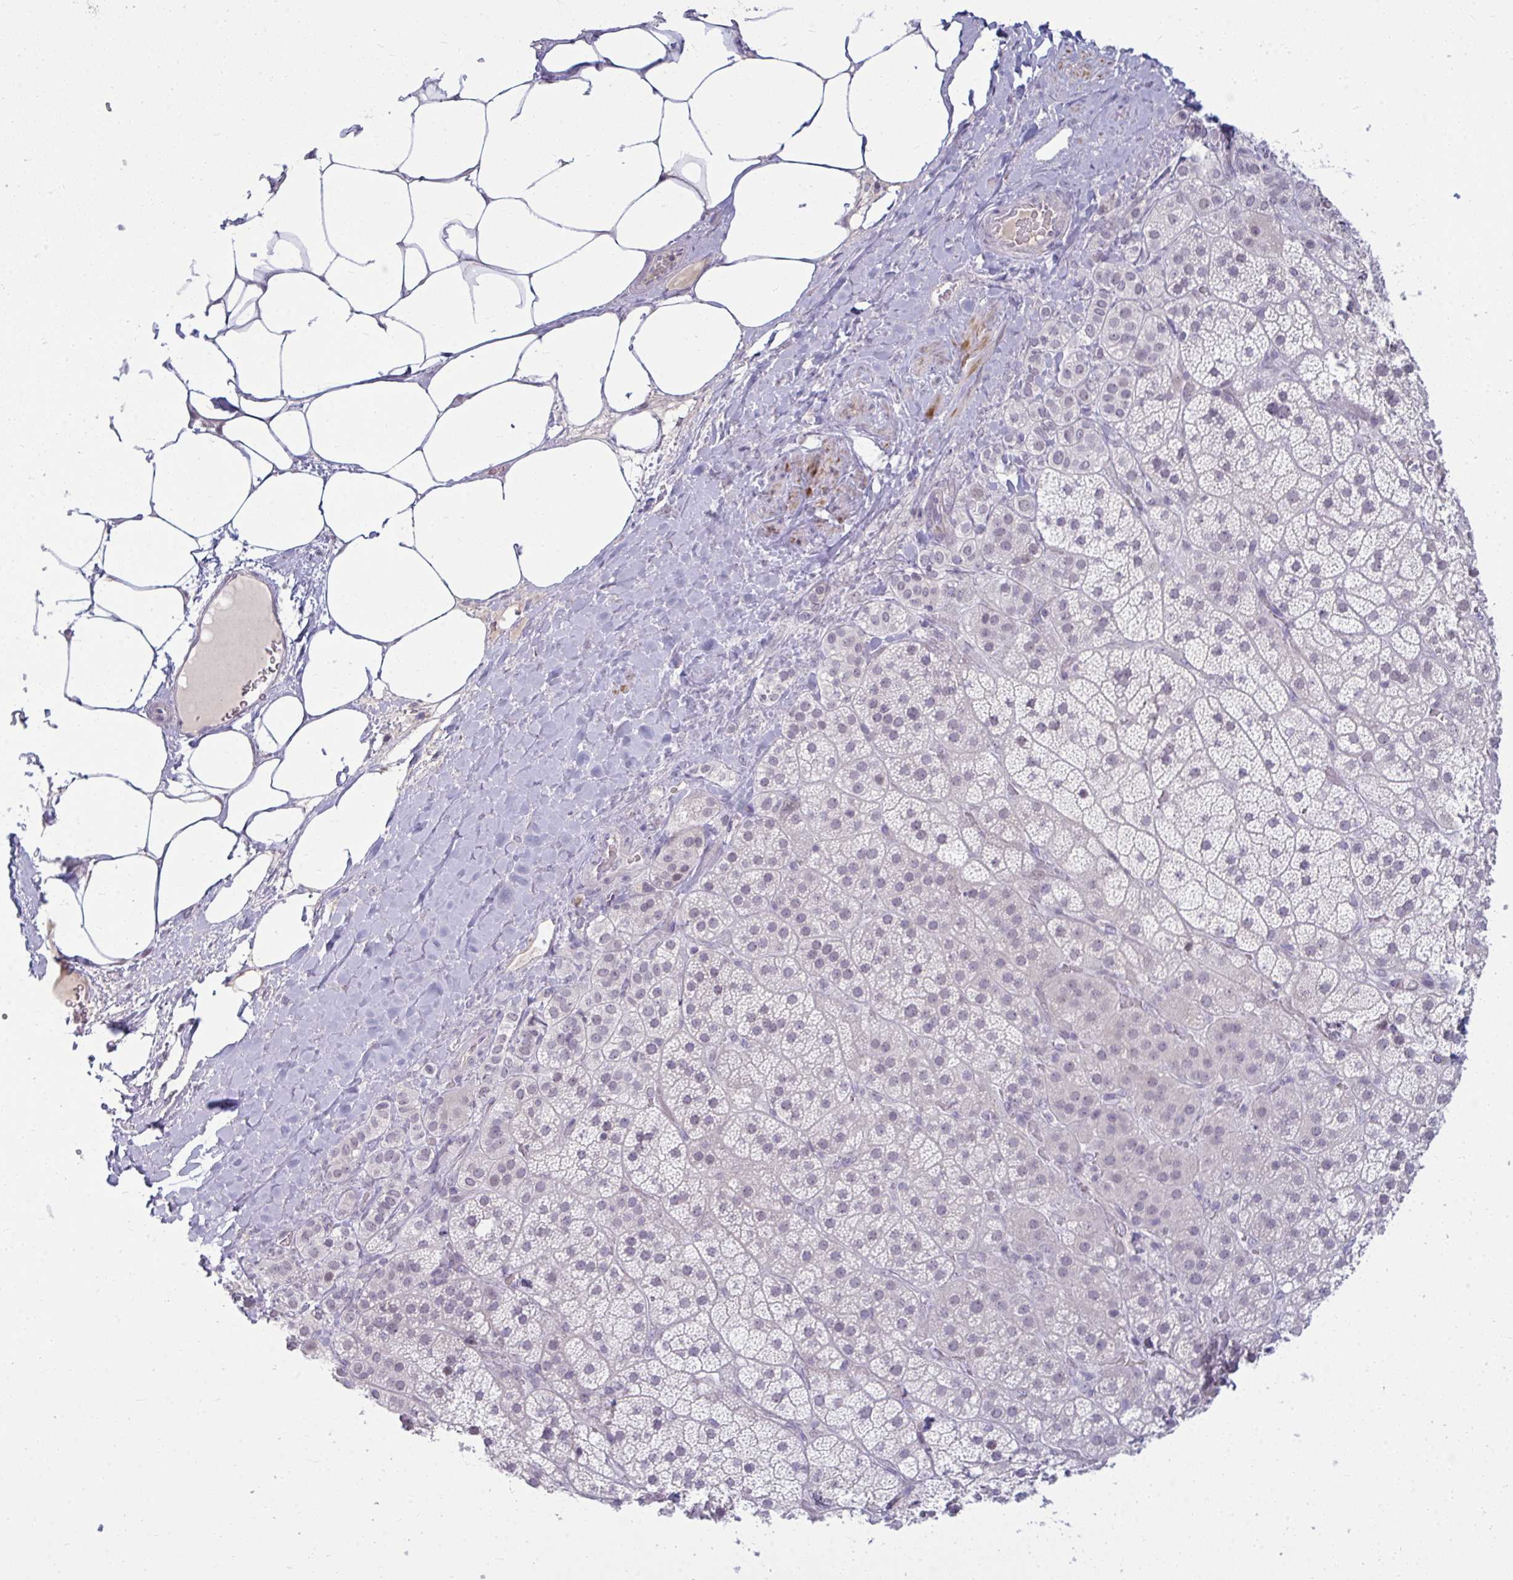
{"staining": {"intensity": "negative", "quantity": "none", "location": "none"}, "tissue": "adrenal gland", "cell_type": "Glandular cells", "image_type": "normal", "snomed": [{"axis": "morphology", "description": "Normal tissue, NOS"}, {"axis": "topography", "description": "Adrenal gland"}], "caption": "DAB immunohistochemical staining of benign adrenal gland demonstrates no significant positivity in glandular cells. (DAB (3,3'-diaminobenzidine) immunohistochemistry, high magnification).", "gene": "RNASEH1", "patient": {"sex": "male", "age": 57}}